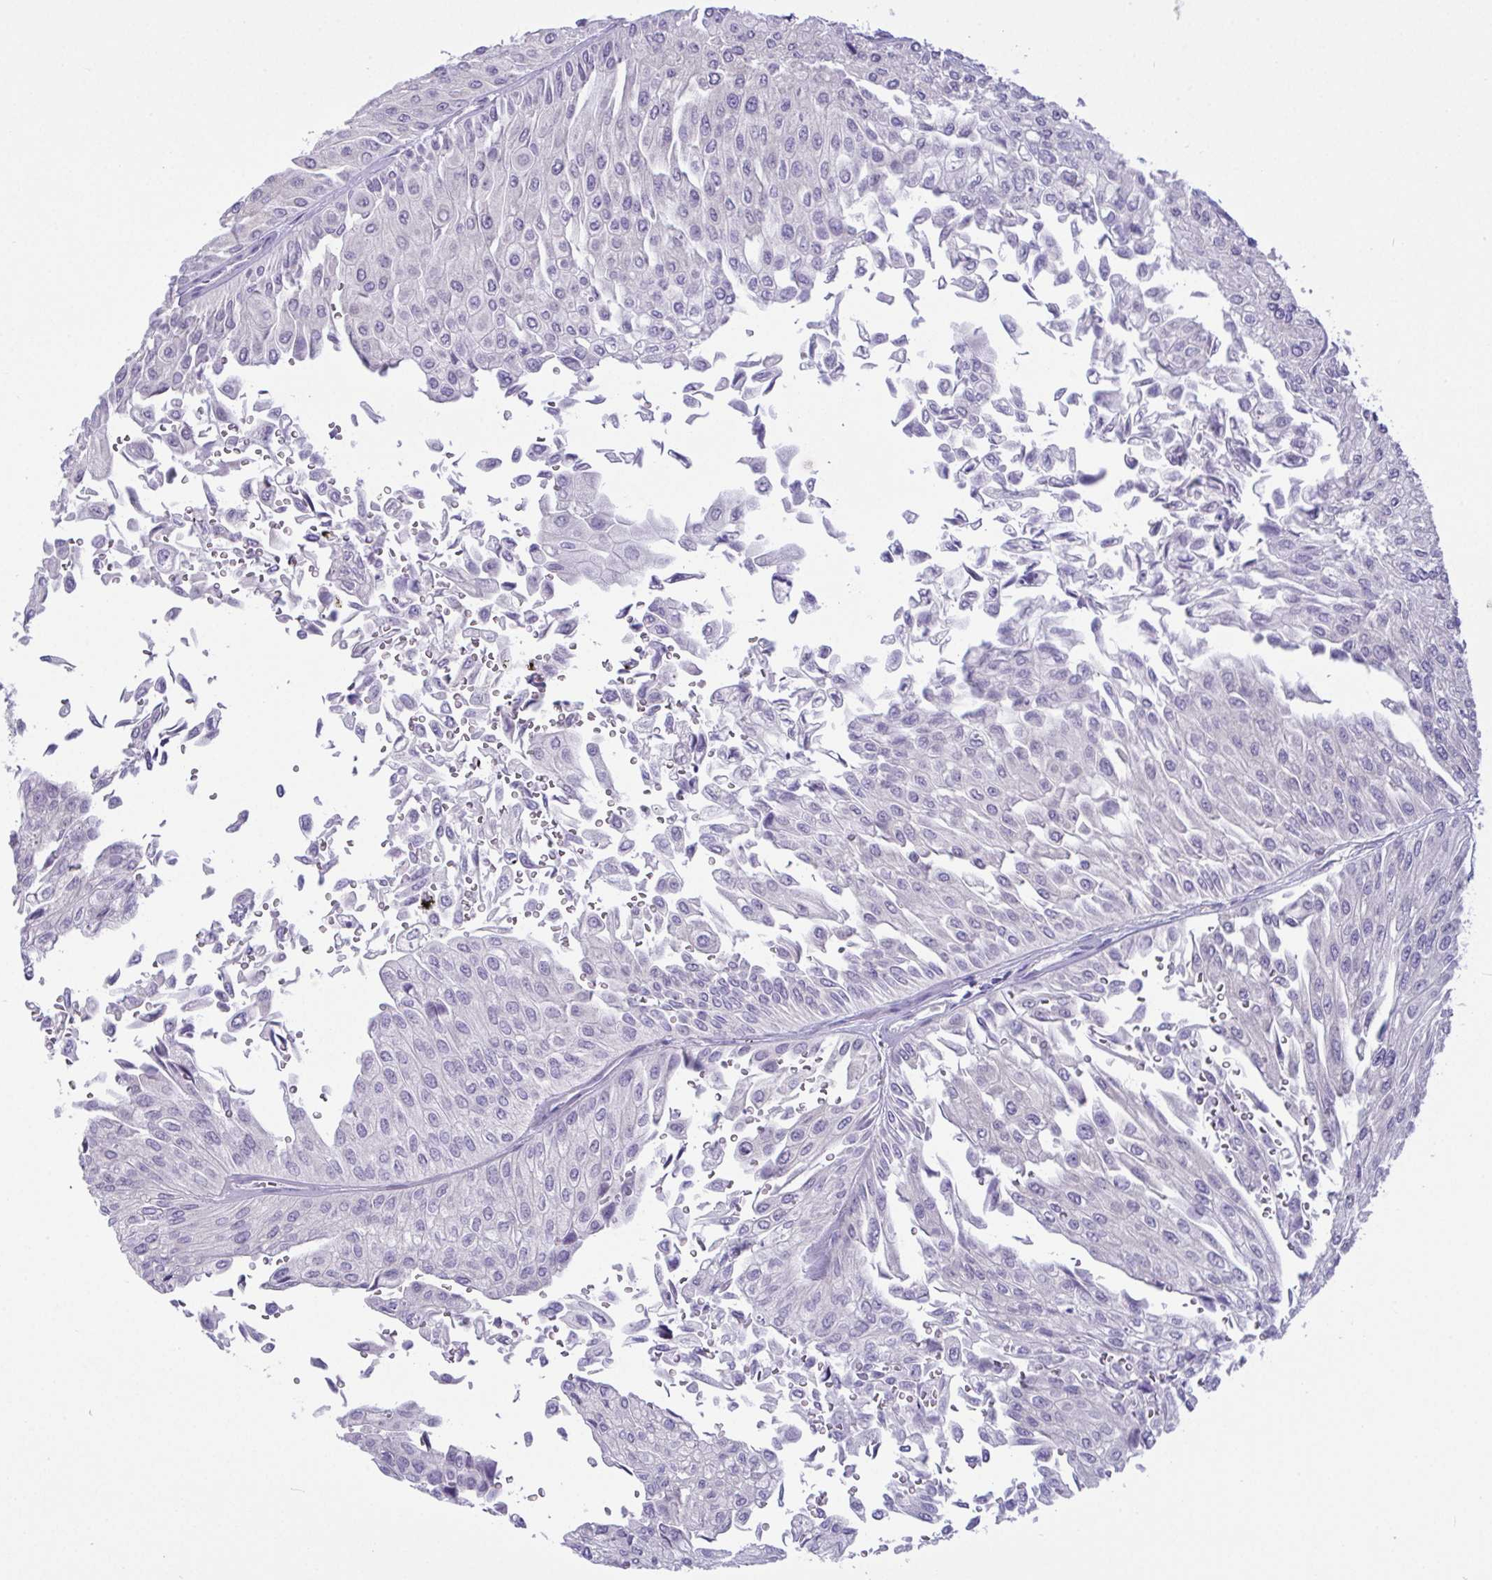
{"staining": {"intensity": "negative", "quantity": "none", "location": "none"}, "tissue": "urothelial cancer", "cell_type": "Tumor cells", "image_type": "cancer", "snomed": [{"axis": "morphology", "description": "Urothelial carcinoma, NOS"}, {"axis": "topography", "description": "Urinary bladder"}], "caption": "A micrograph of transitional cell carcinoma stained for a protein demonstrates no brown staining in tumor cells.", "gene": "C4orf33", "patient": {"sex": "male", "age": 67}}